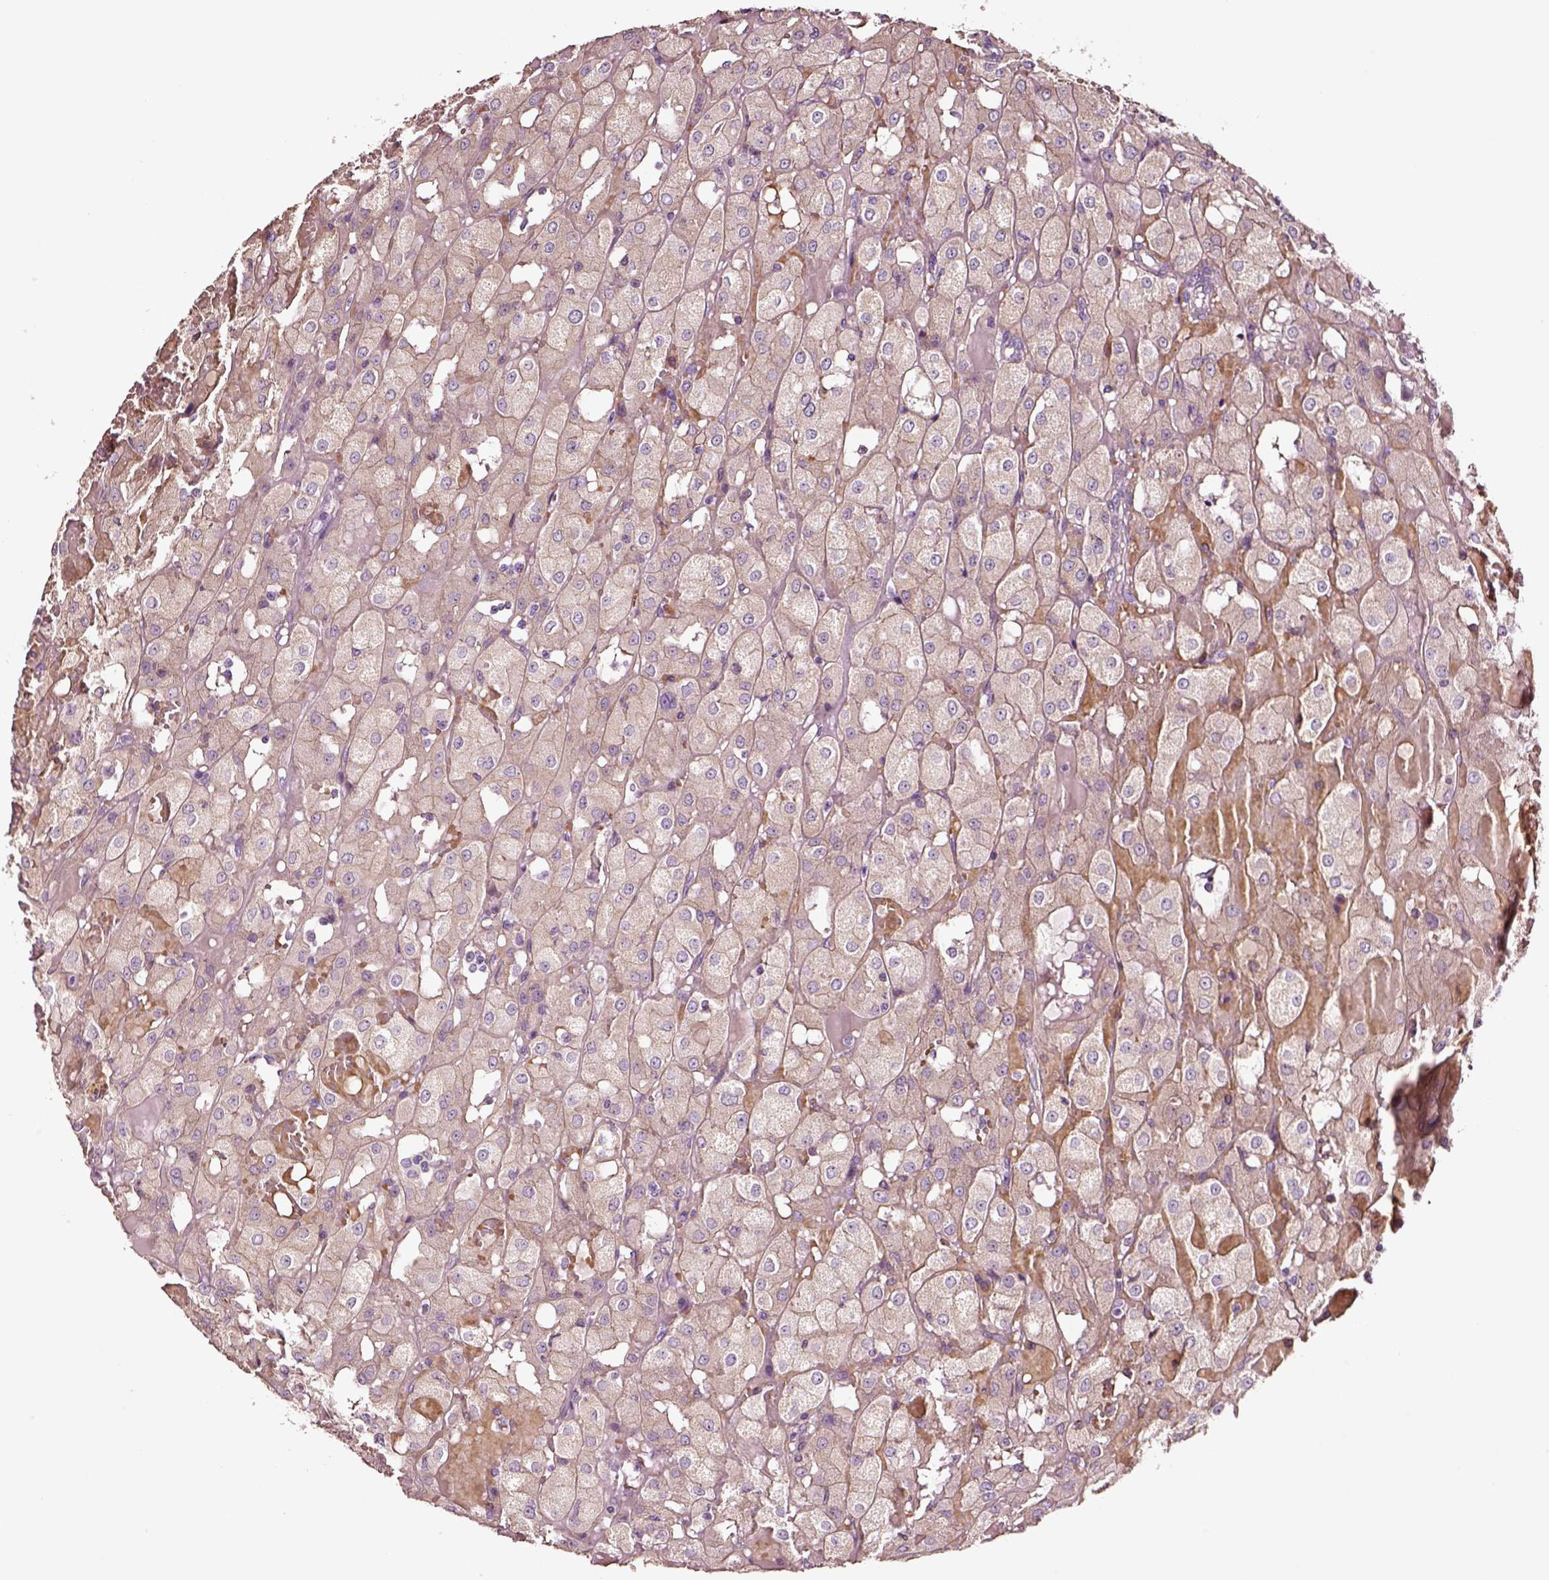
{"staining": {"intensity": "negative", "quantity": "none", "location": "none"}, "tissue": "renal cancer", "cell_type": "Tumor cells", "image_type": "cancer", "snomed": [{"axis": "morphology", "description": "Adenocarcinoma, NOS"}, {"axis": "topography", "description": "Kidney"}], "caption": "DAB (3,3'-diaminobenzidine) immunohistochemical staining of adenocarcinoma (renal) reveals no significant staining in tumor cells.", "gene": "AADAT", "patient": {"sex": "male", "age": 72}}